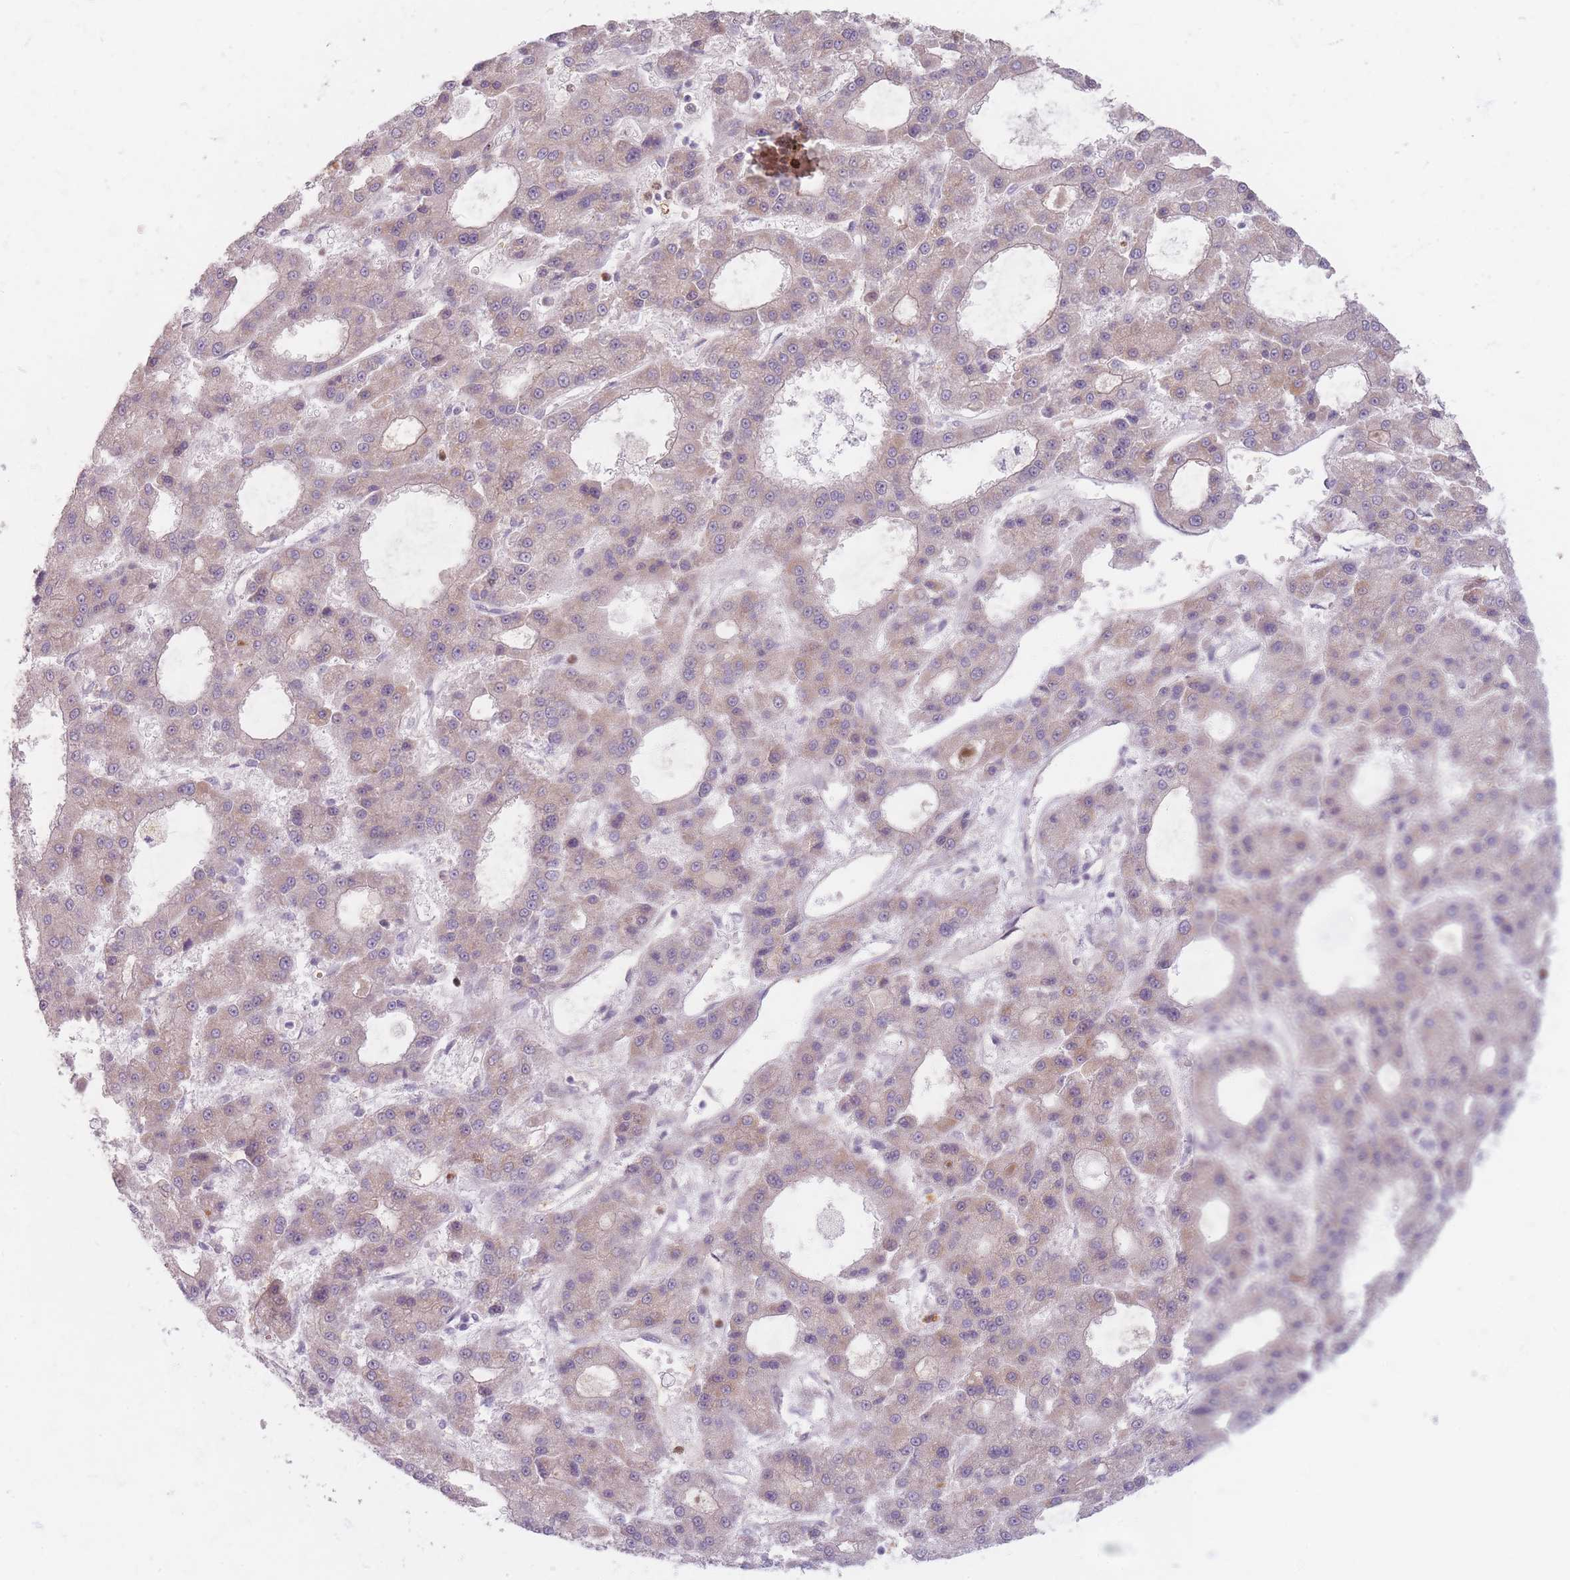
{"staining": {"intensity": "weak", "quantity": "25%-75%", "location": "cytoplasmic/membranous"}, "tissue": "liver cancer", "cell_type": "Tumor cells", "image_type": "cancer", "snomed": [{"axis": "morphology", "description": "Carcinoma, Hepatocellular, NOS"}, {"axis": "topography", "description": "Liver"}], "caption": "An image showing weak cytoplasmic/membranous positivity in about 25%-75% of tumor cells in liver cancer (hepatocellular carcinoma), as visualized by brown immunohistochemical staining.", "gene": "CHCHD7", "patient": {"sex": "male", "age": 70}}